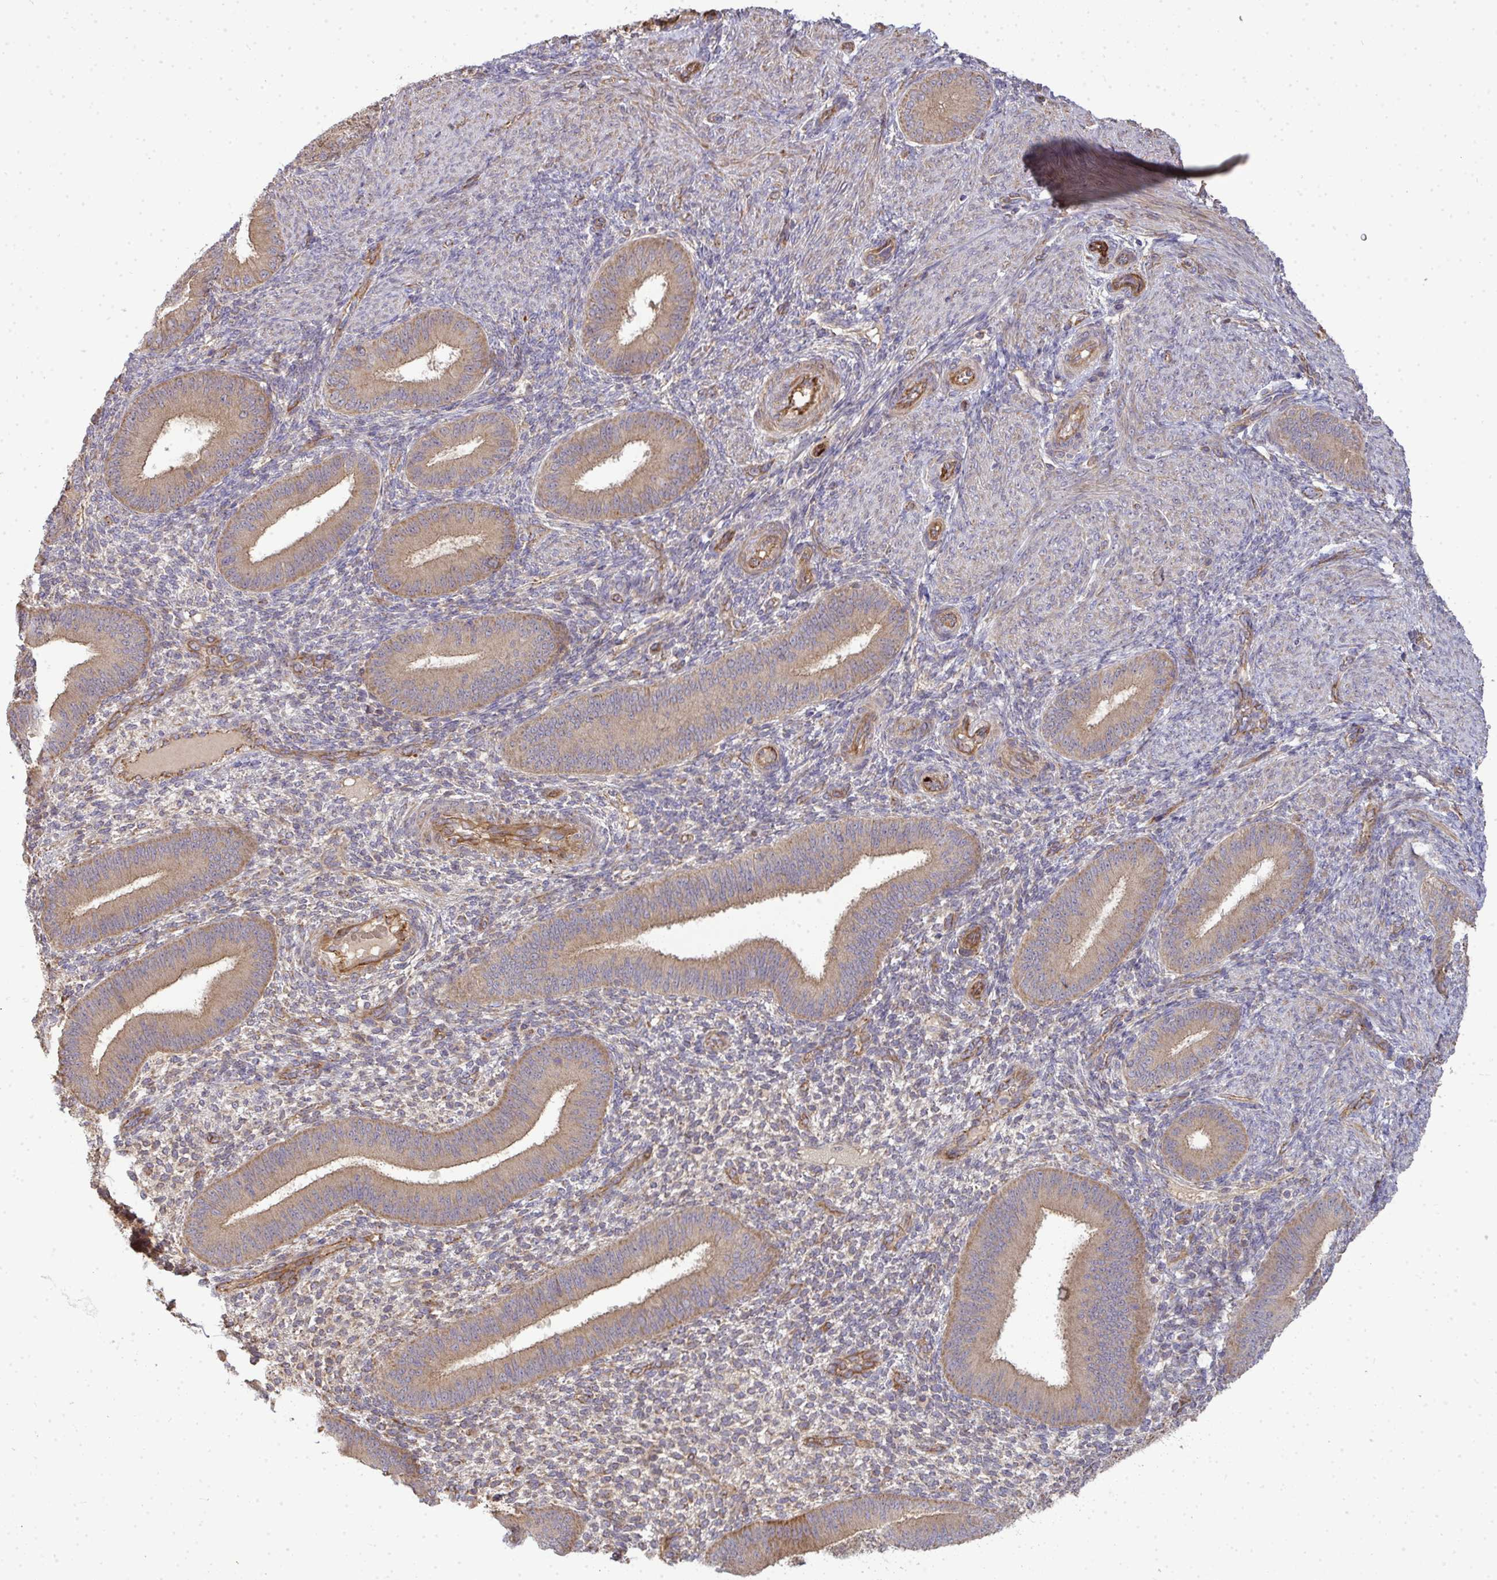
{"staining": {"intensity": "negative", "quantity": "none", "location": "none"}, "tissue": "endometrium", "cell_type": "Cells in endometrial stroma", "image_type": "normal", "snomed": [{"axis": "morphology", "description": "Normal tissue, NOS"}, {"axis": "topography", "description": "Endometrium"}], "caption": "The photomicrograph exhibits no significant expression in cells in endometrial stroma of endometrium. (DAB (3,3'-diaminobenzidine) immunohistochemistry (IHC) with hematoxylin counter stain).", "gene": "B4GALT6", "patient": {"sex": "female", "age": 39}}